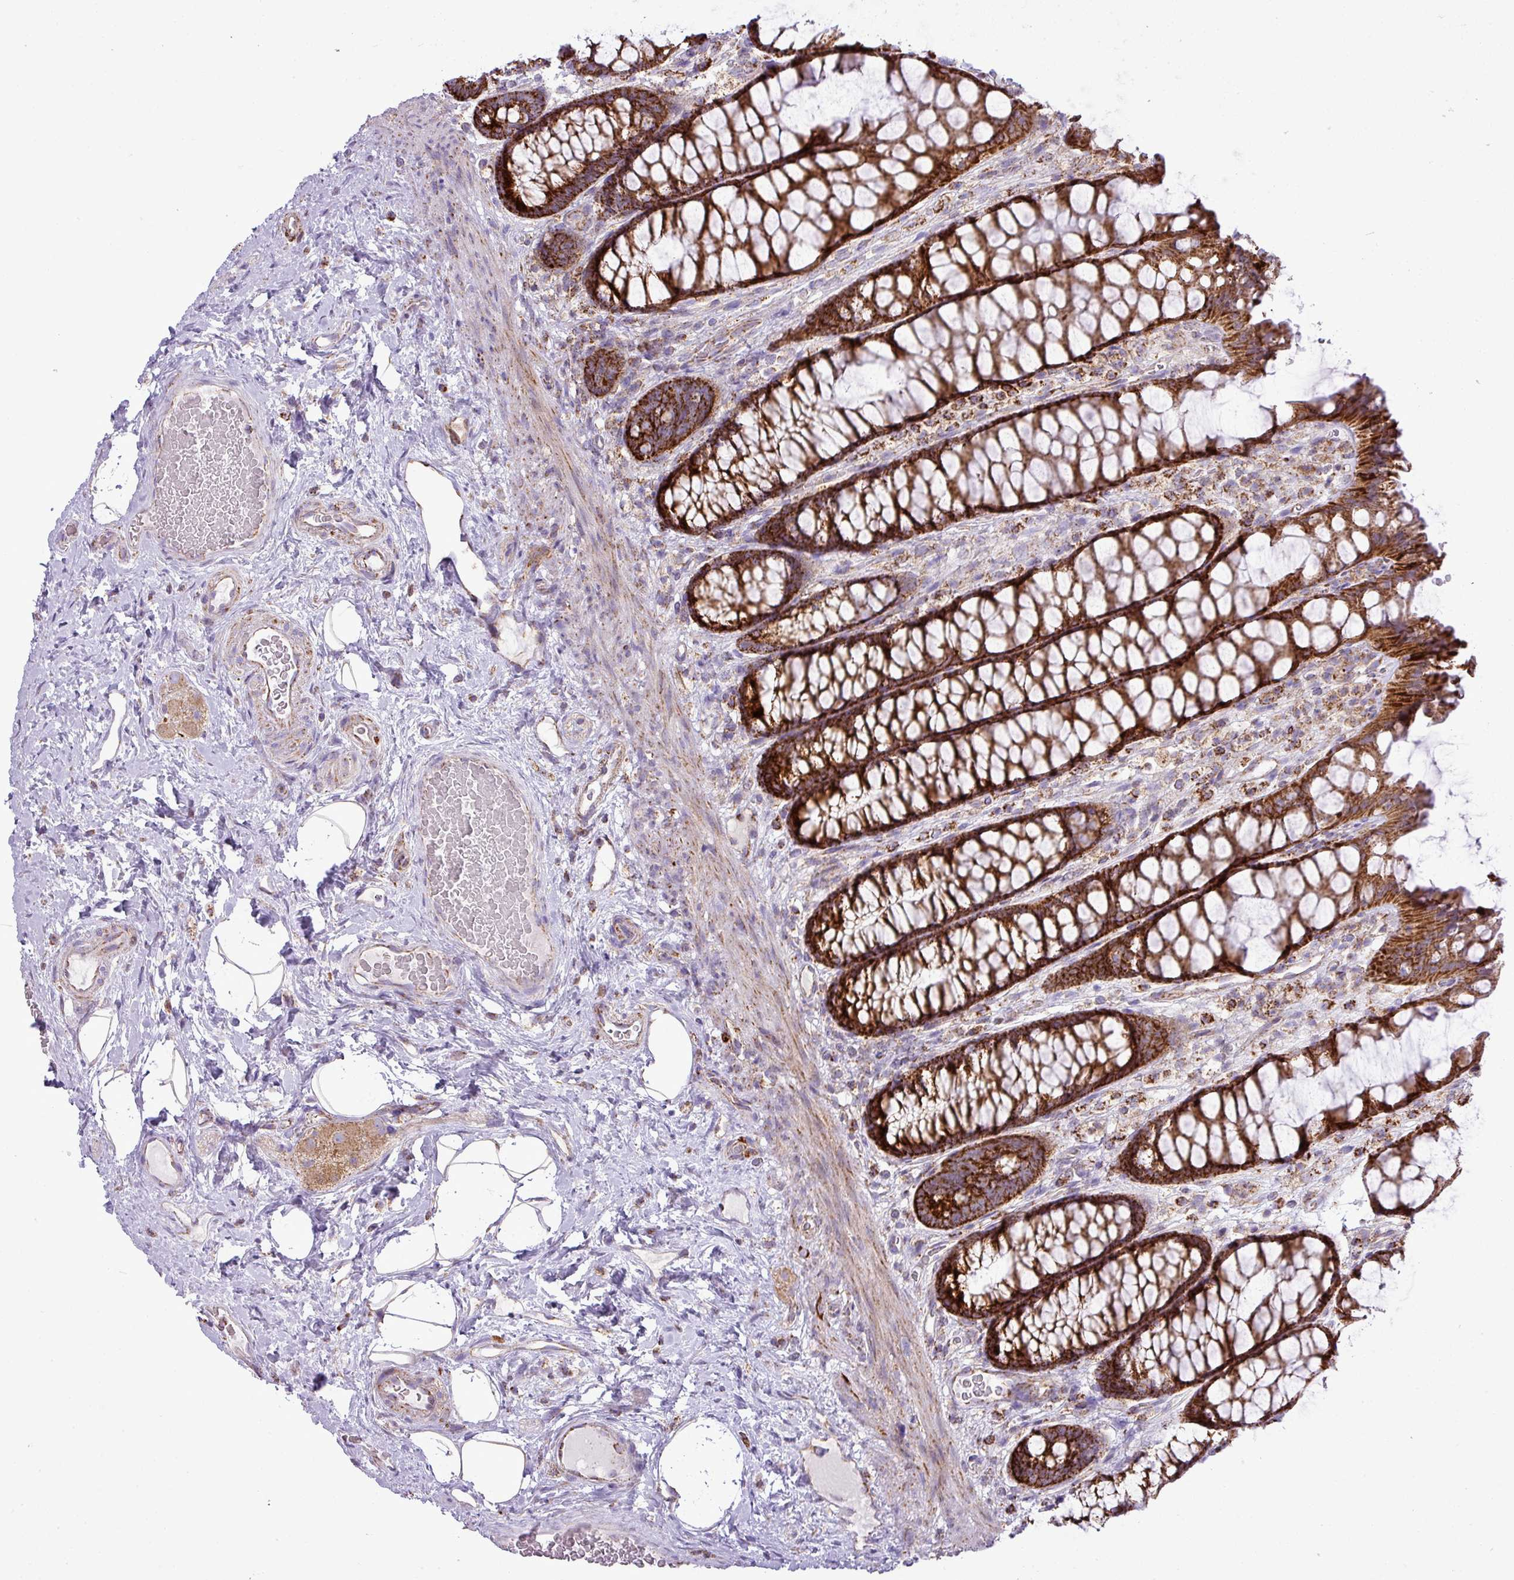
{"staining": {"intensity": "strong", "quantity": ">75%", "location": "cytoplasmic/membranous"}, "tissue": "rectum", "cell_type": "Glandular cells", "image_type": "normal", "snomed": [{"axis": "morphology", "description": "Normal tissue, NOS"}, {"axis": "topography", "description": "Rectum"}], "caption": "Immunohistochemical staining of normal rectum shows high levels of strong cytoplasmic/membranous positivity in about >75% of glandular cells. Using DAB (brown) and hematoxylin (blue) stains, captured at high magnification using brightfield microscopy.", "gene": "ZNF81", "patient": {"sex": "female", "age": 67}}